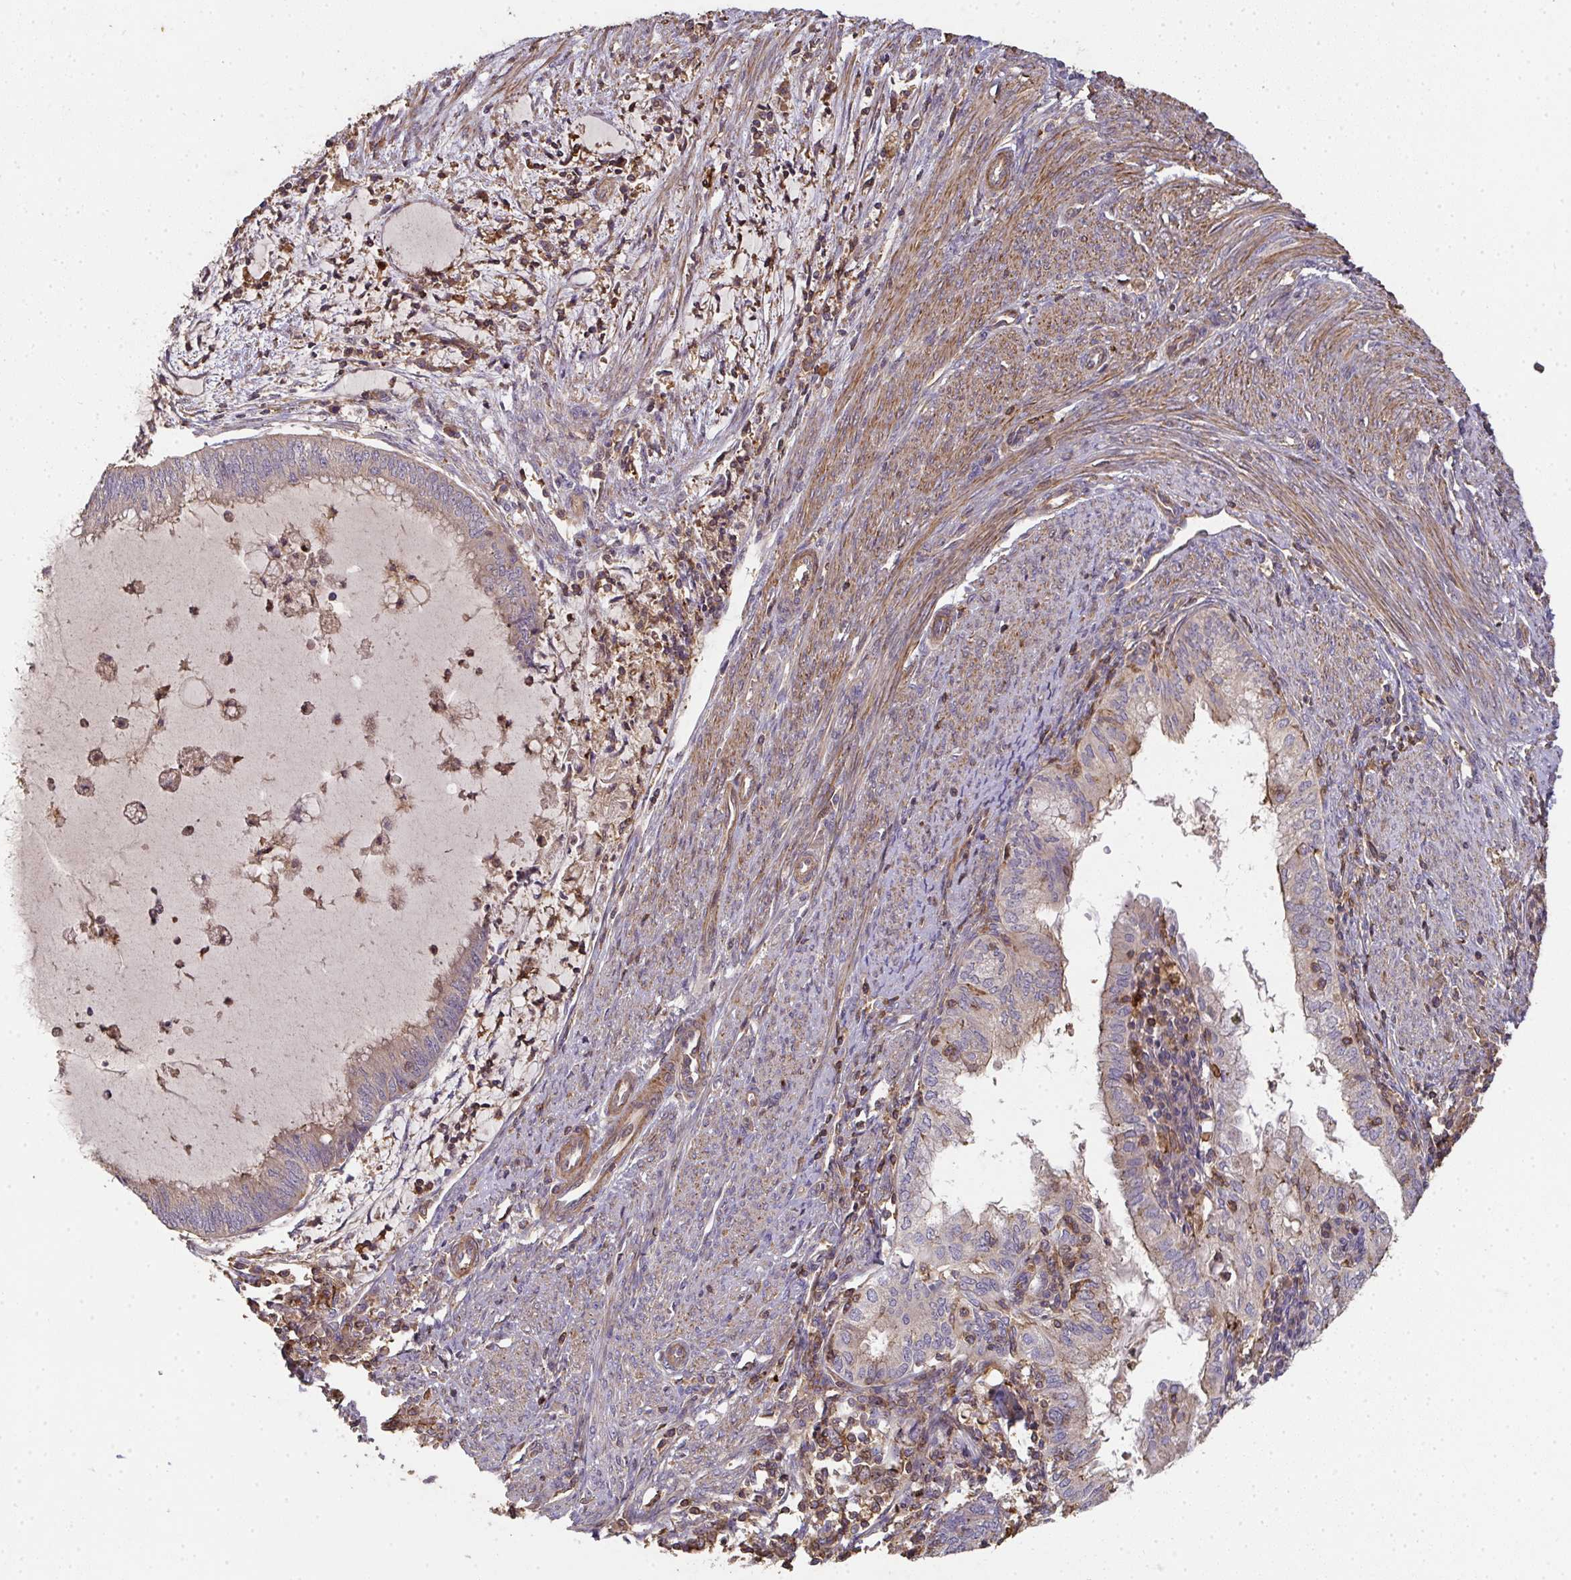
{"staining": {"intensity": "weak", "quantity": ">75%", "location": "cytoplasmic/membranous"}, "tissue": "endometrial cancer", "cell_type": "Tumor cells", "image_type": "cancer", "snomed": [{"axis": "morphology", "description": "Adenocarcinoma, NOS"}, {"axis": "topography", "description": "Endometrium"}], "caption": "Immunohistochemical staining of endometrial cancer displays low levels of weak cytoplasmic/membranous protein expression in approximately >75% of tumor cells.", "gene": "TNMD", "patient": {"sex": "female", "age": 79}}